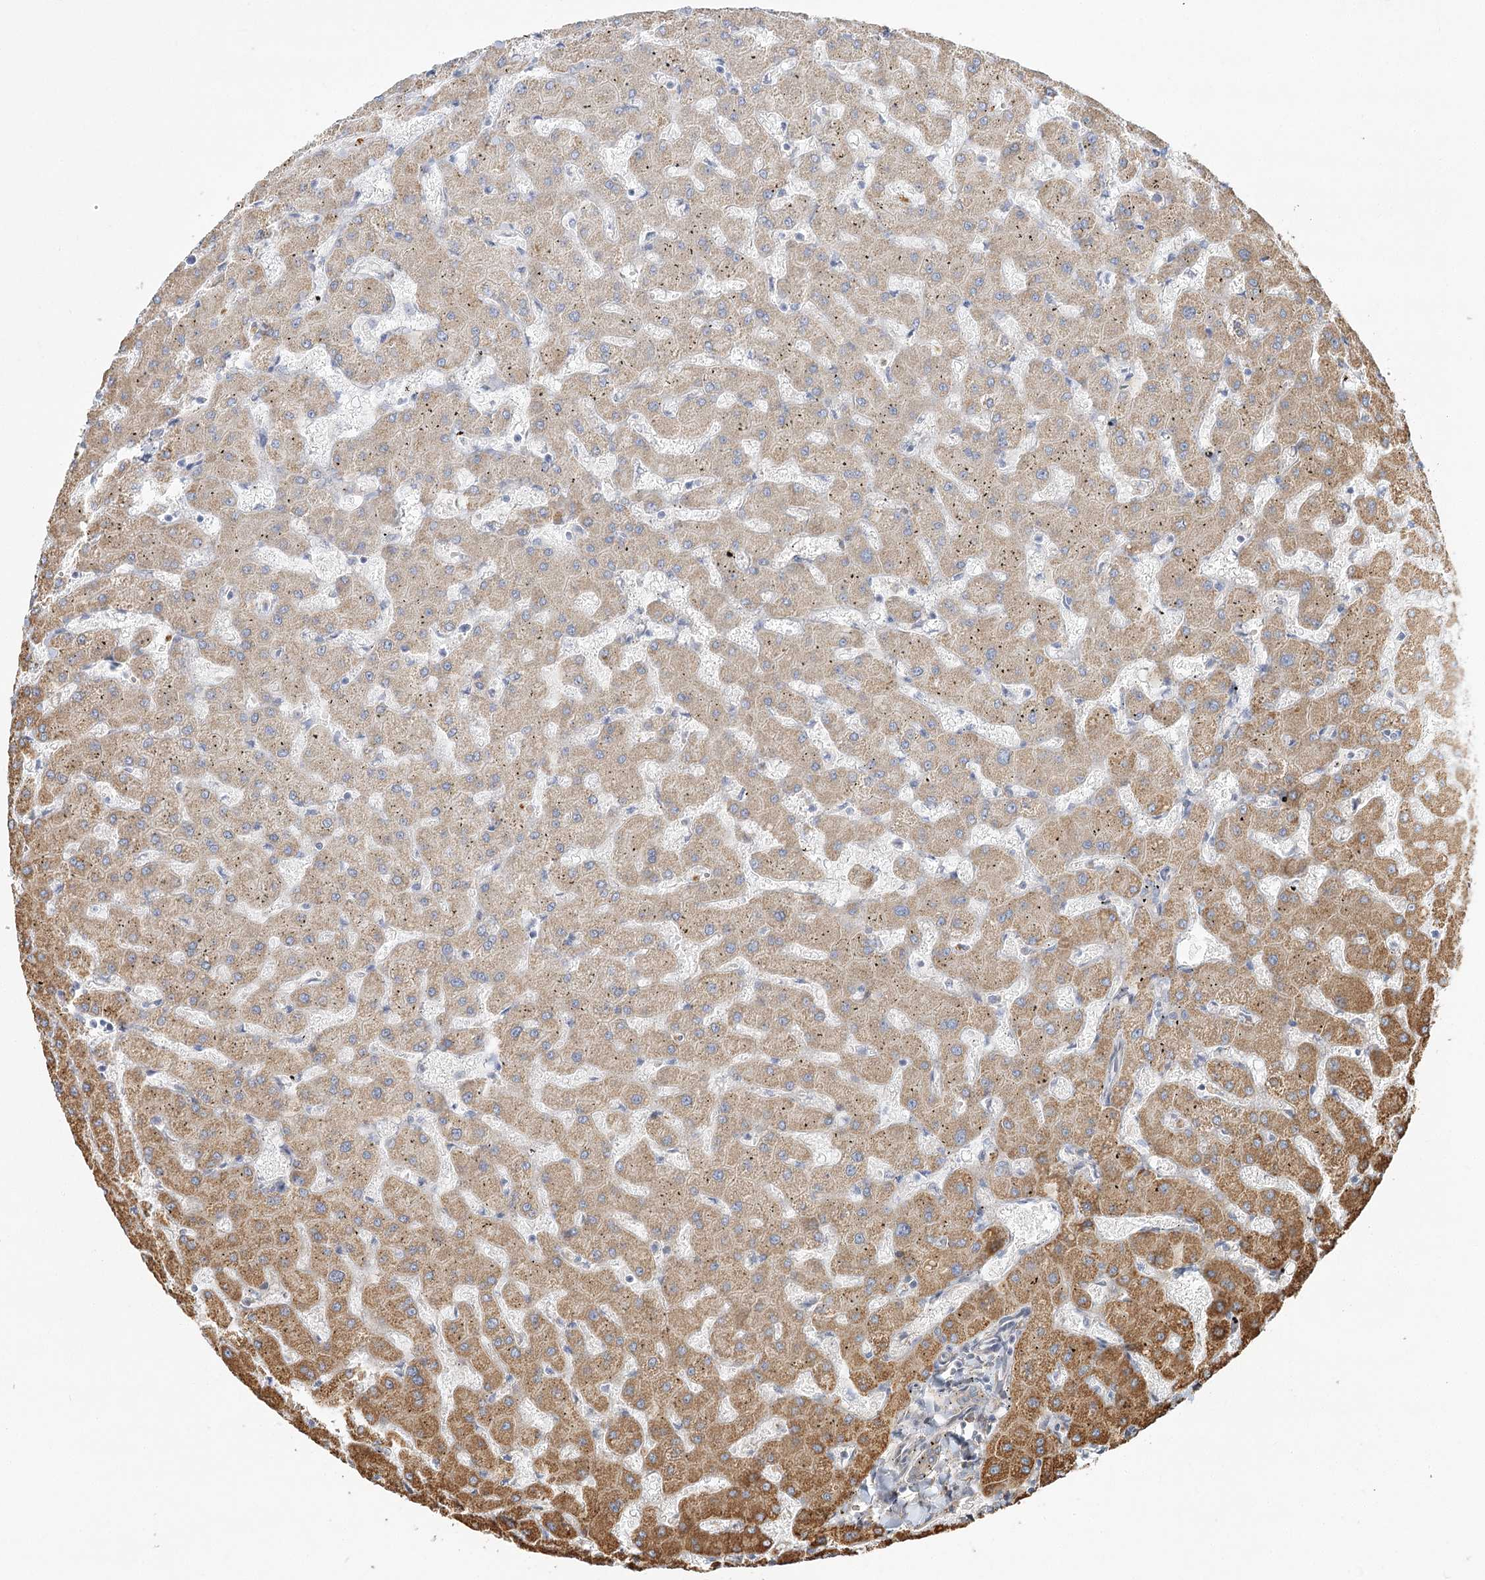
{"staining": {"intensity": "negative", "quantity": "none", "location": "none"}, "tissue": "liver", "cell_type": "Cholangiocytes", "image_type": "normal", "snomed": [{"axis": "morphology", "description": "Normal tissue, NOS"}, {"axis": "topography", "description": "Liver"}], "caption": "The IHC photomicrograph has no significant expression in cholangiocytes of liver. (DAB (3,3'-diaminobenzidine) immunohistochemistry (IHC) with hematoxylin counter stain).", "gene": "ZFYVE16", "patient": {"sex": "female", "age": 63}}